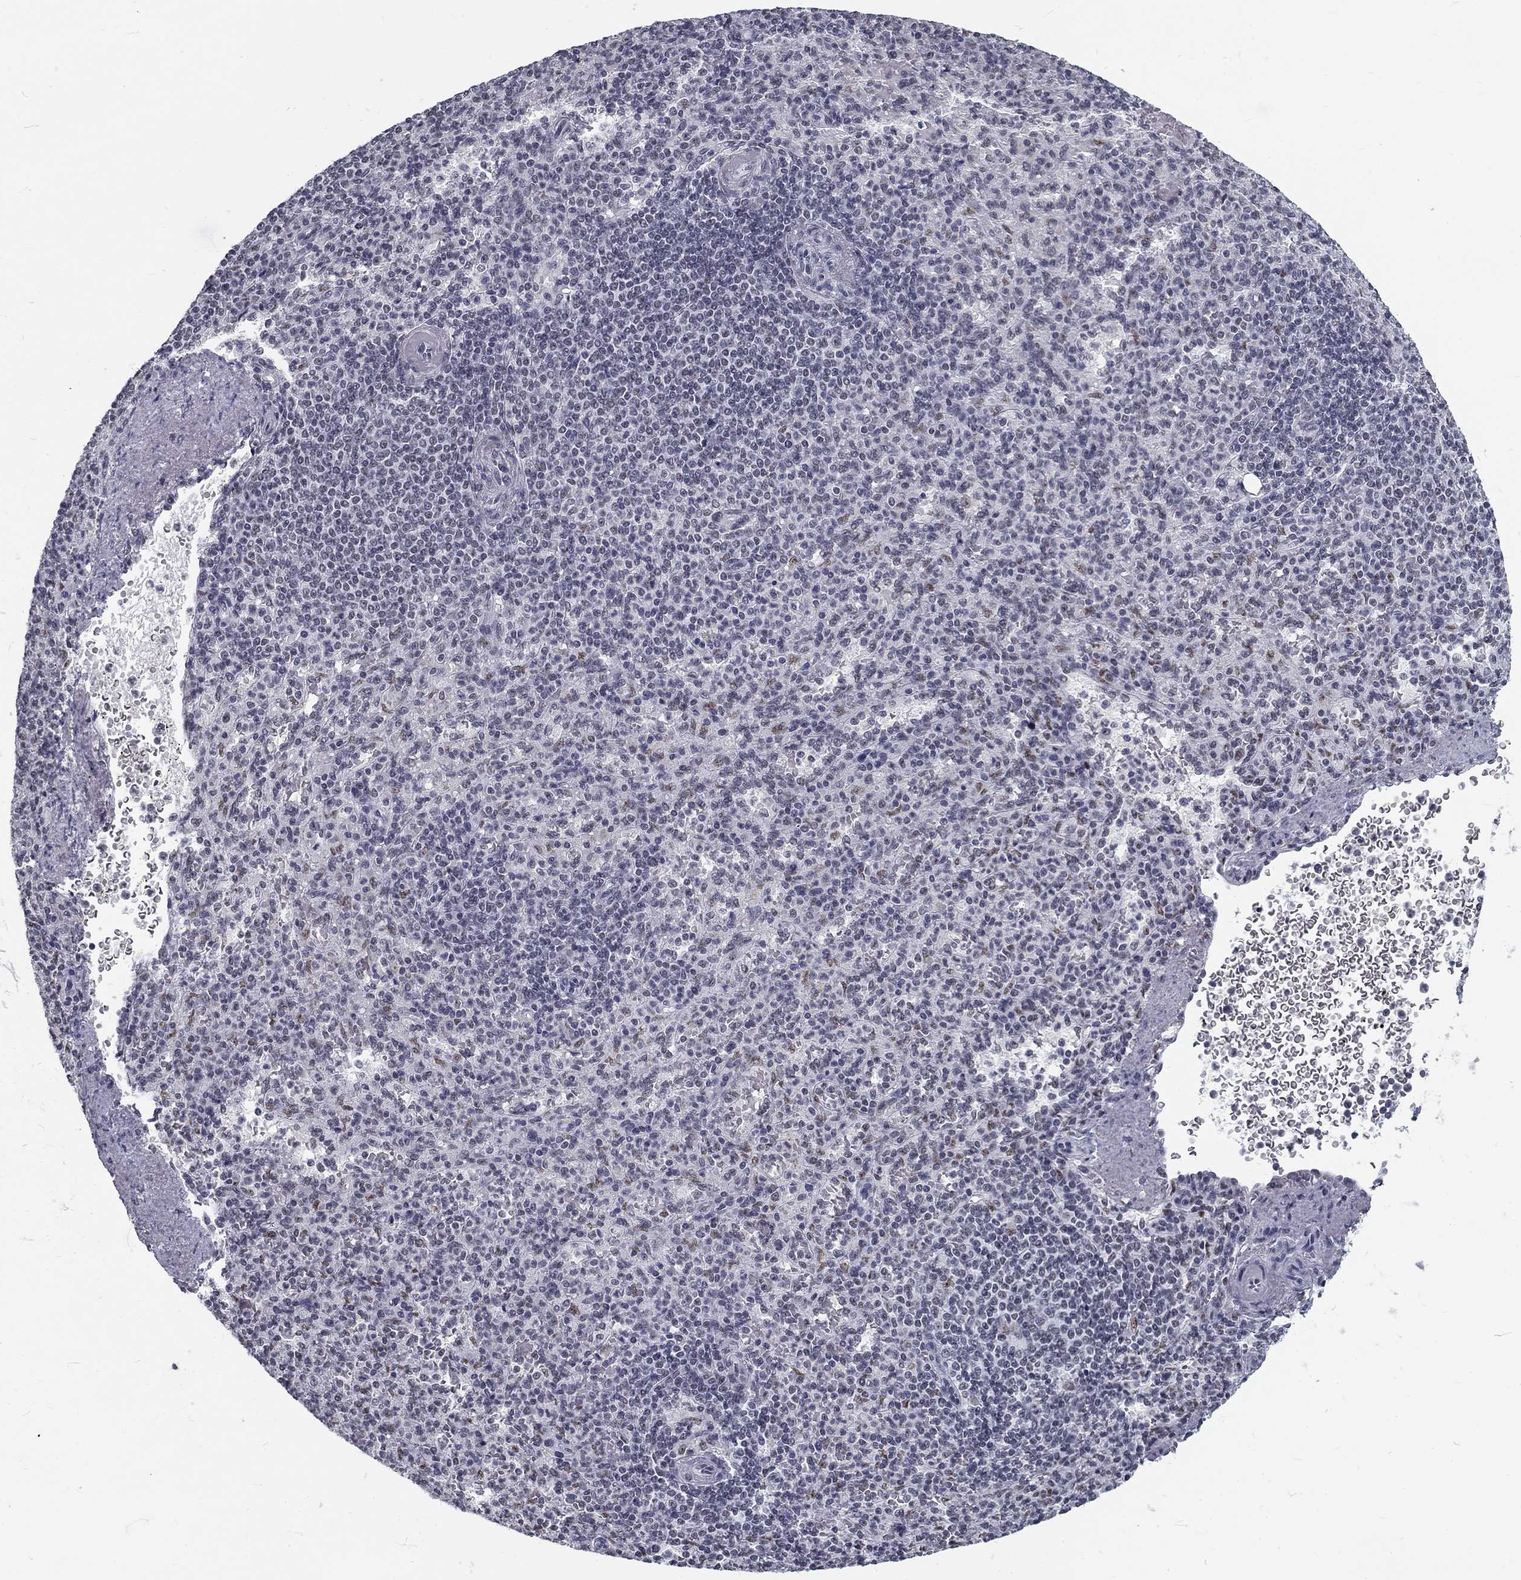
{"staining": {"intensity": "moderate", "quantity": "<25%", "location": "nuclear"}, "tissue": "spleen", "cell_type": "Cells in red pulp", "image_type": "normal", "snomed": [{"axis": "morphology", "description": "Normal tissue, NOS"}, {"axis": "topography", "description": "Spleen"}], "caption": "Immunohistochemical staining of normal spleen displays moderate nuclear protein staining in approximately <25% of cells in red pulp. Using DAB (brown) and hematoxylin (blue) stains, captured at high magnification using brightfield microscopy.", "gene": "SNORC", "patient": {"sex": "female", "age": 74}}